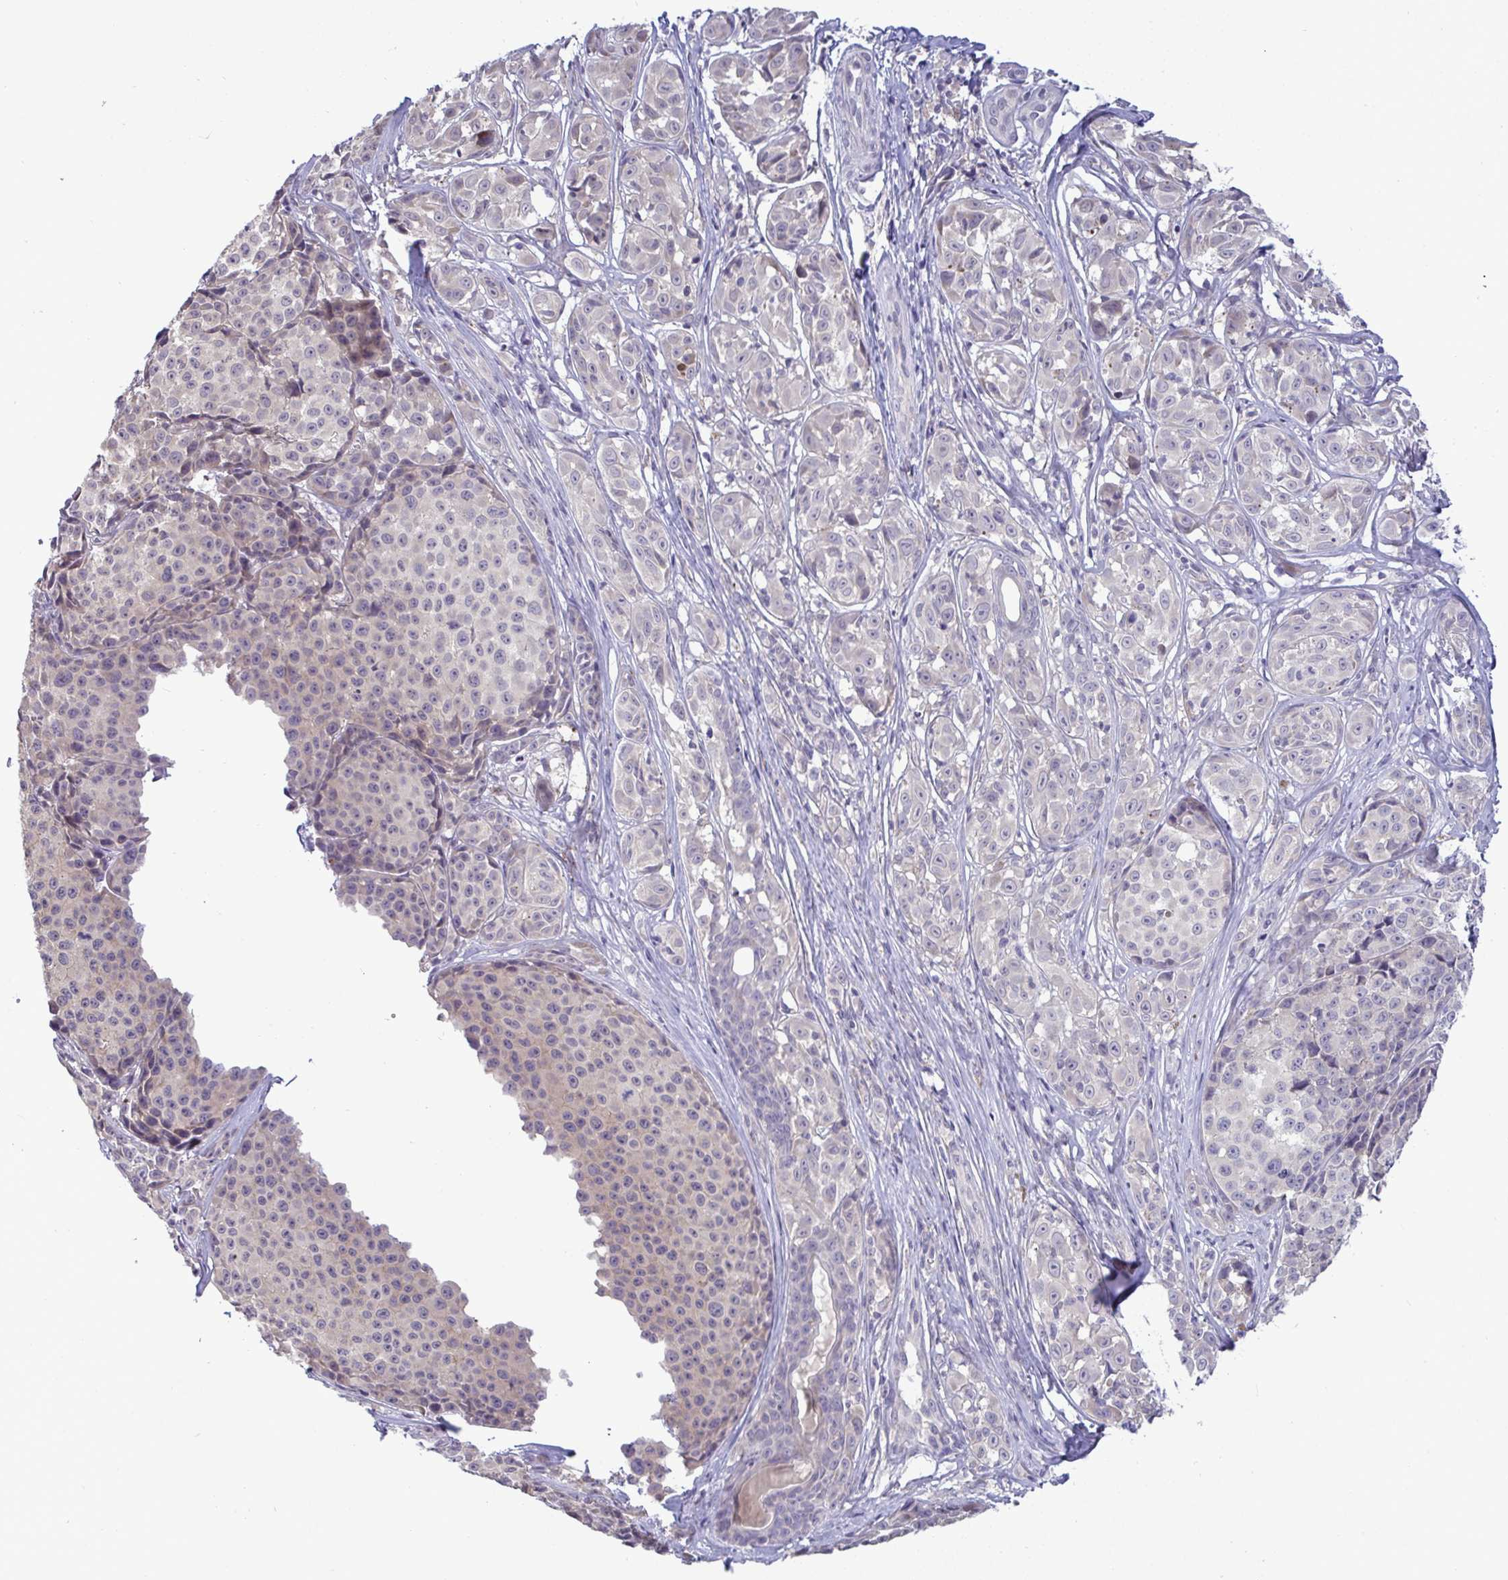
{"staining": {"intensity": "negative", "quantity": "none", "location": "none"}, "tissue": "melanoma", "cell_type": "Tumor cells", "image_type": "cancer", "snomed": [{"axis": "morphology", "description": "Malignant melanoma, NOS"}, {"axis": "topography", "description": "Skin"}], "caption": "High magnification brightfield microscopy of melanoma stained with DAB (3,3'-diaminobenzidine) (brown) and counterstained with hematoxylin (blue): tumor cells show no significant expression.", "gene": "TMEM41A", "patient": {"sex": "female", "age": 35}}